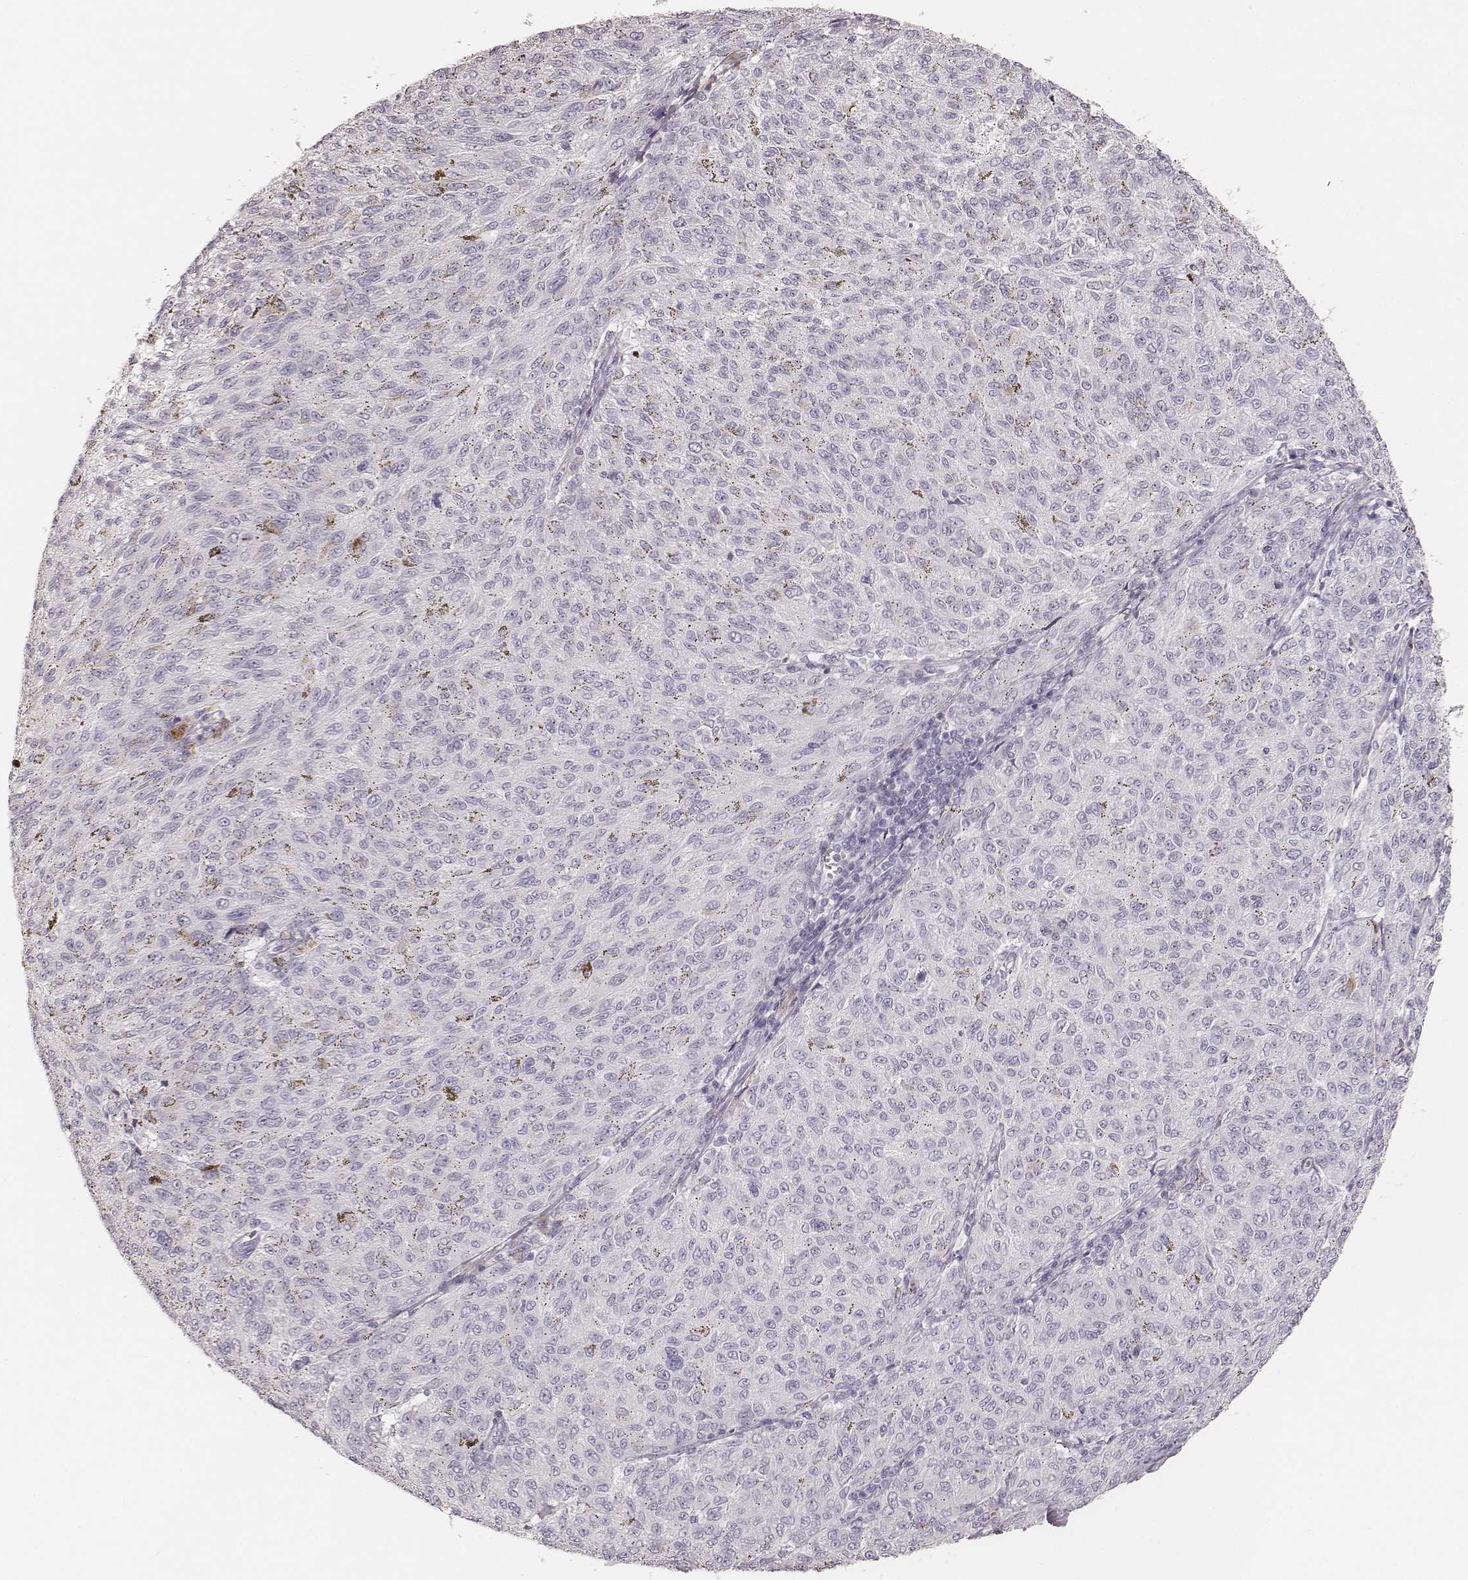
{"staining": {"intensity": "negative", "quantity": "none", "location": "none"}, "tissue": "melanoma", "cell_type": "Tumor cells", "image_type": "cancer", "snomed": [{"axis": "morphology", "description": "Malignant melanoma, NOS"}, {"axis": "topography", "description": "Skin"}], "caption": "There is no significant staining in tumor cells of malignant melanoma.", "gene": "KRT82", "patient": {"sex": "female", "age": 72}}